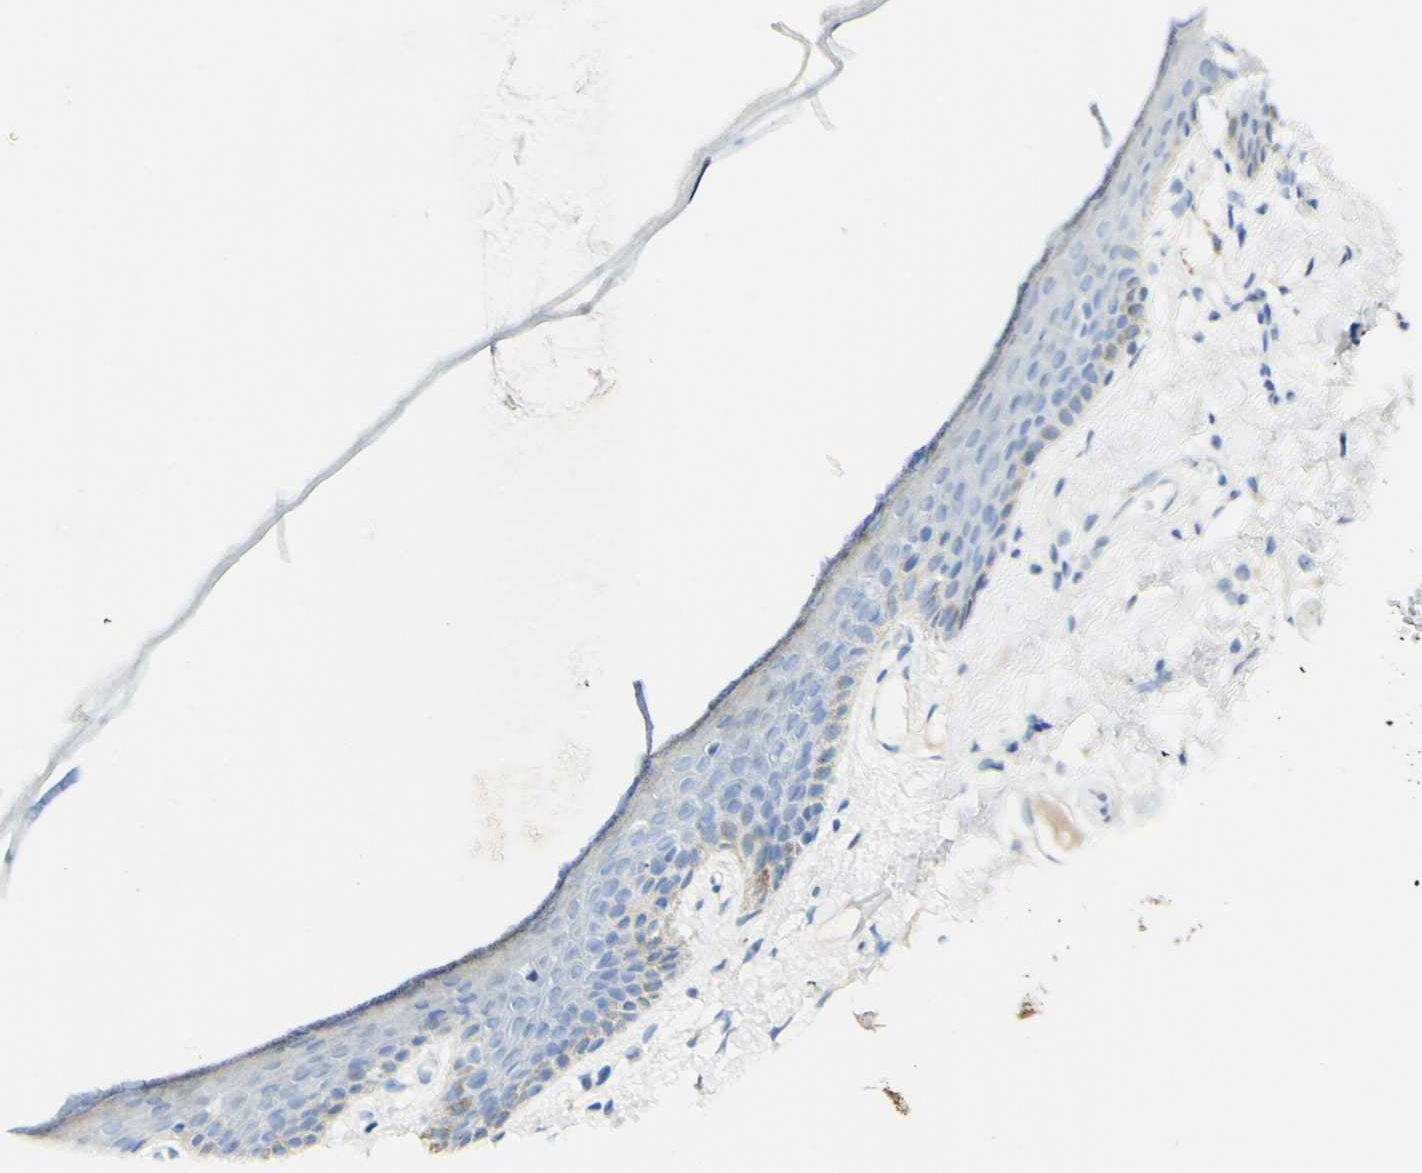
{"staining": {"intensity": "weak", "quantity": "<25%", "location": "cytoplasmic/membranous"}, "tissue": "skin", "cell_type": "Epidermal cells", "image_type": "normal", "snomed": [{"axis": "morphology", "description": "Normal tissue, NOS"}, {"axis": "topography", "description": "Vulva"}], "caption": "A photomicrograph of human skin is negative for staining in epidermal cells. (Stains: DAB (3,3'-diaminobenzidine) immunohistochemistry (IHC) with hematoxylin counter stain, Microscopy: brightfield microscopy at high magnification).", "gene": "PIGR", "patient": {"sex": "female", "age": 54}}